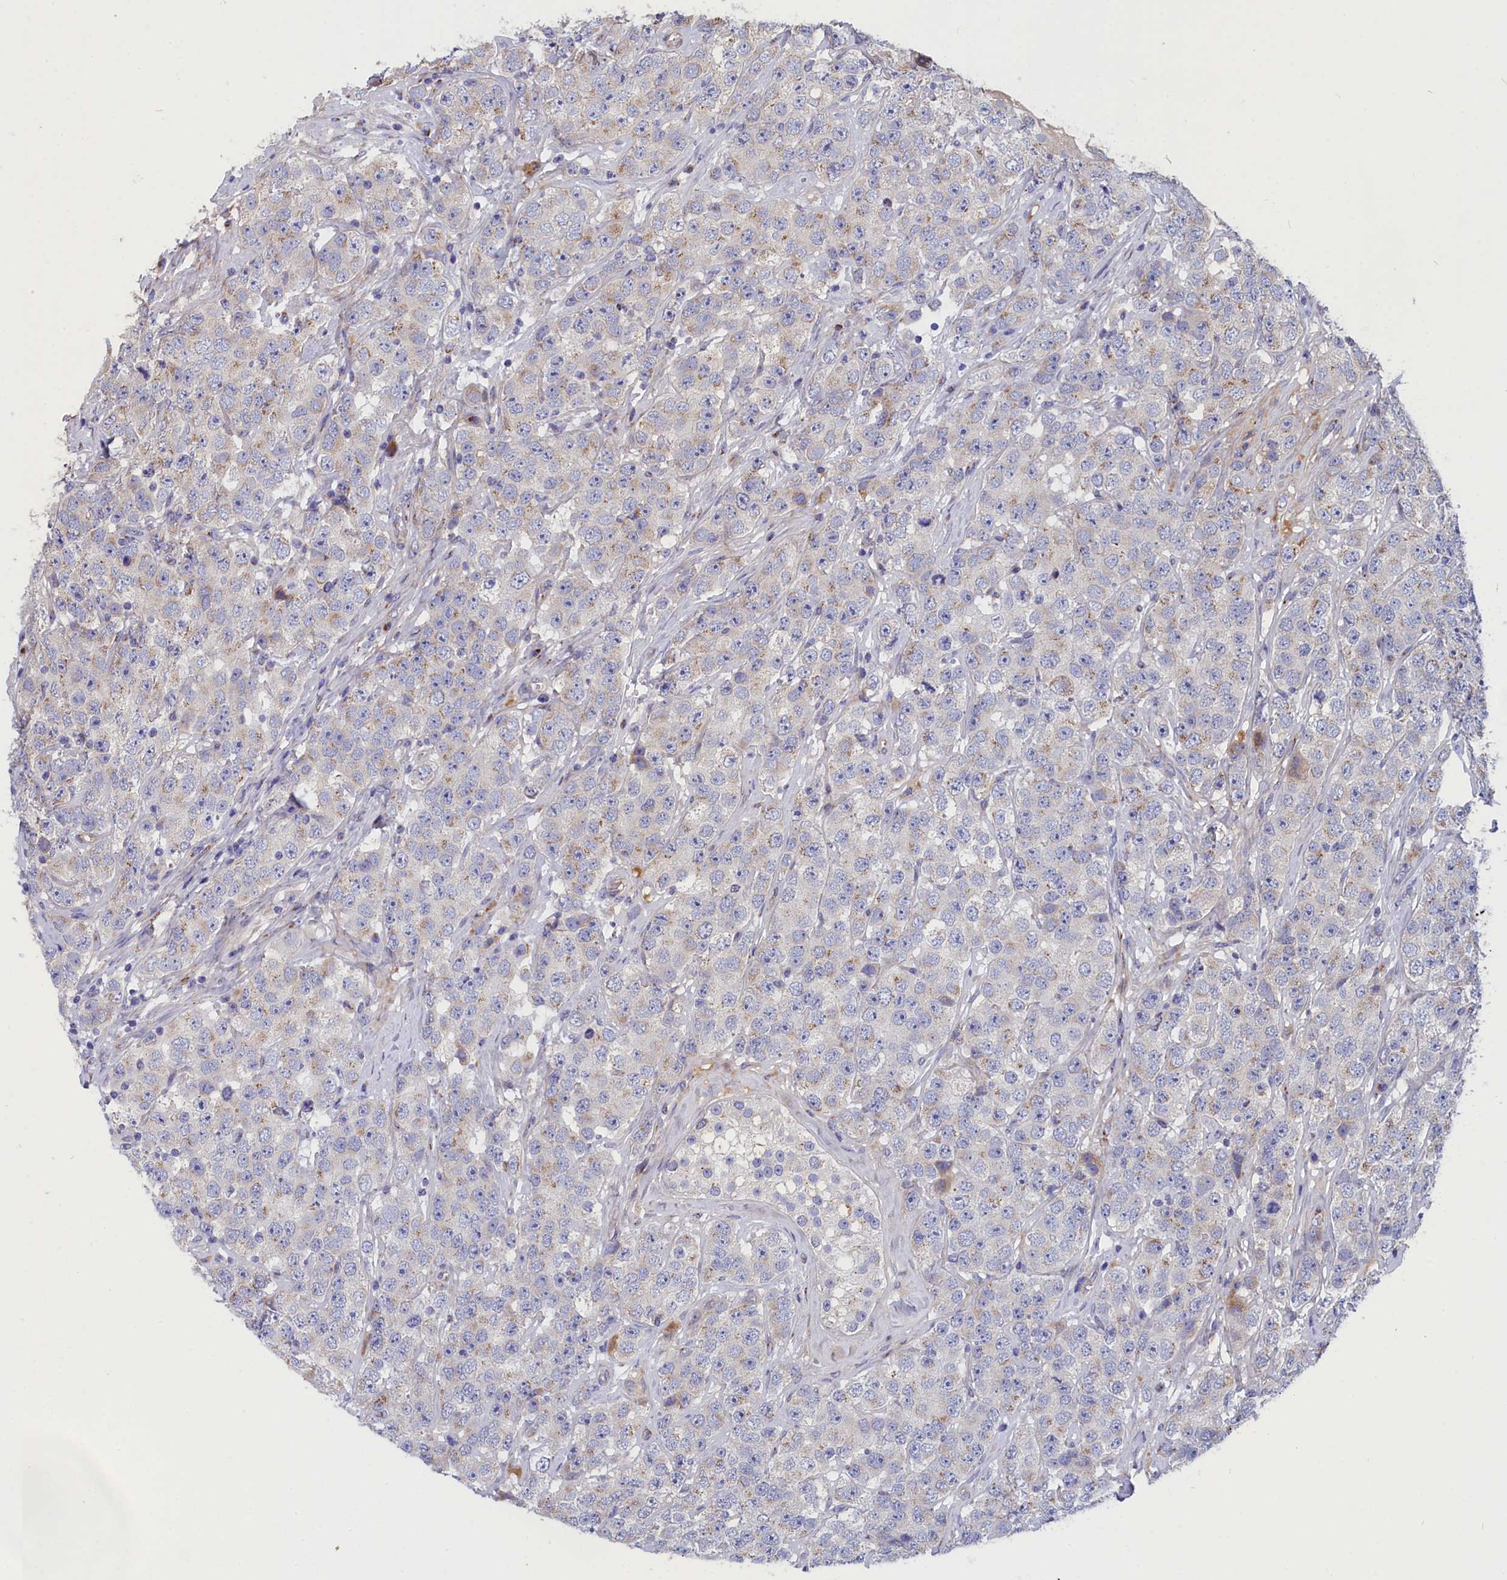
{"staining": {"intensity": "weak", "quantity": "<25%", "location": "cytoplasmic/membranous"}, "tissue": "testis cancer", "cell_type": "Tumor cells", "image_type": "cancer", "snomed": [{"axis": "morphology", "description": "Seminoma, NOS"}, {"axis": "topography", "description": "Testis"}], "caption": "A photomicrograph of human testis seminoma is negative for staining in tumor cells.", "gene": "TUBGCP4", "patient": {"sex": "male", "age": 28}}